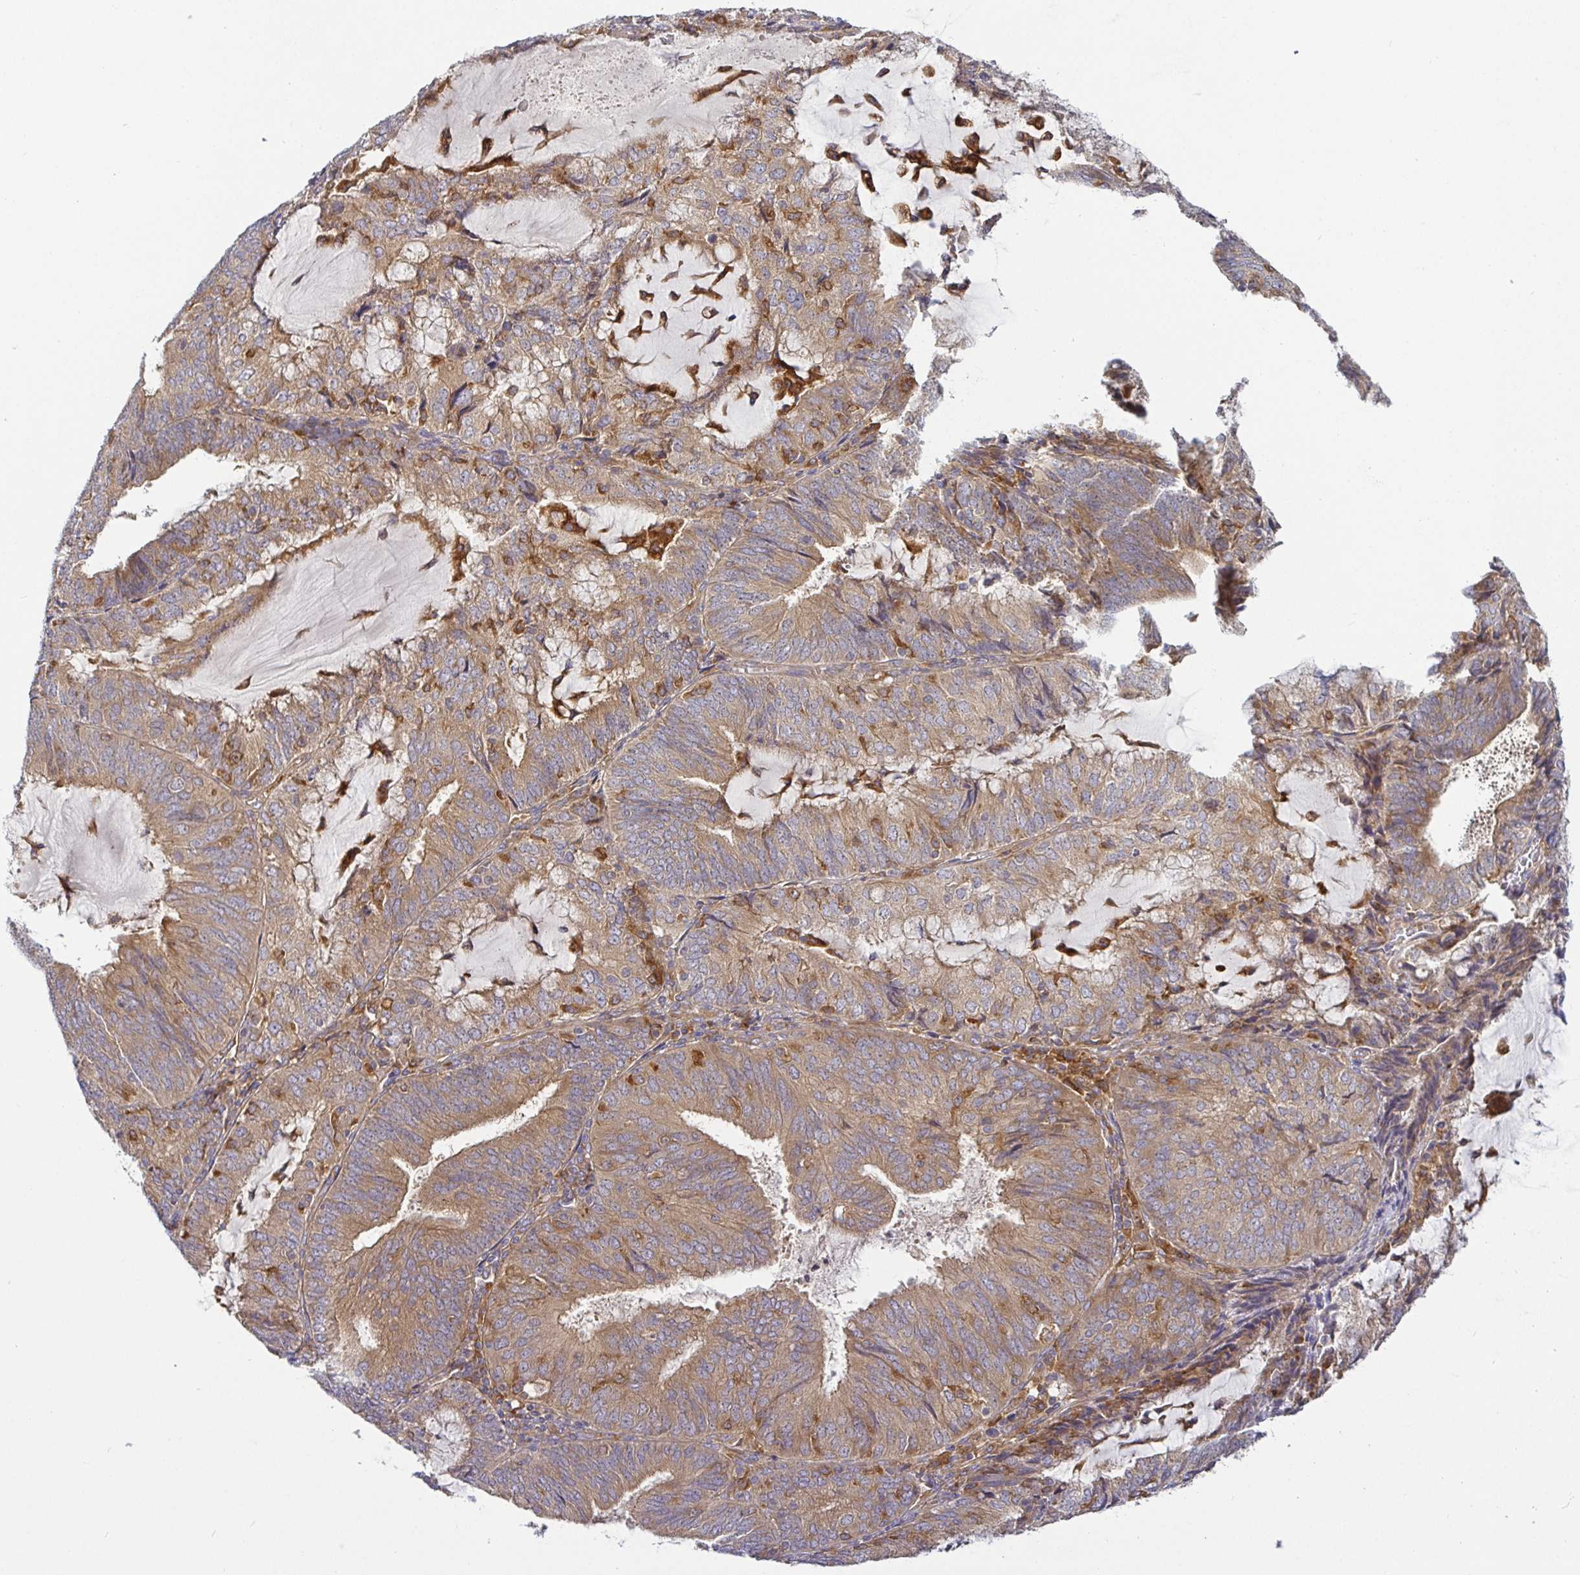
{"staining": {"intensity": "moderate", "quantity": ">75%", "location": "cytoplasmic/membranous"}, "tissue": "endometrial cancer", "cell_type": "Tumor cells", "image_type": "cancer", "snomed": [{"axis": "morphology", "description": "Adenocarcinoma, NOS"}, {"axis": "topography", "description": "Endometrium"}], "caption": "IHC (DAB (3,3'-diaminobenzidine)) staining of endometrial cancer reveals moderate cytoplasmic/membranous protein staining in approximately >75% of tumor cells.", "gene": "SNX8", "patient": {"sex": "female", "age": 81}}